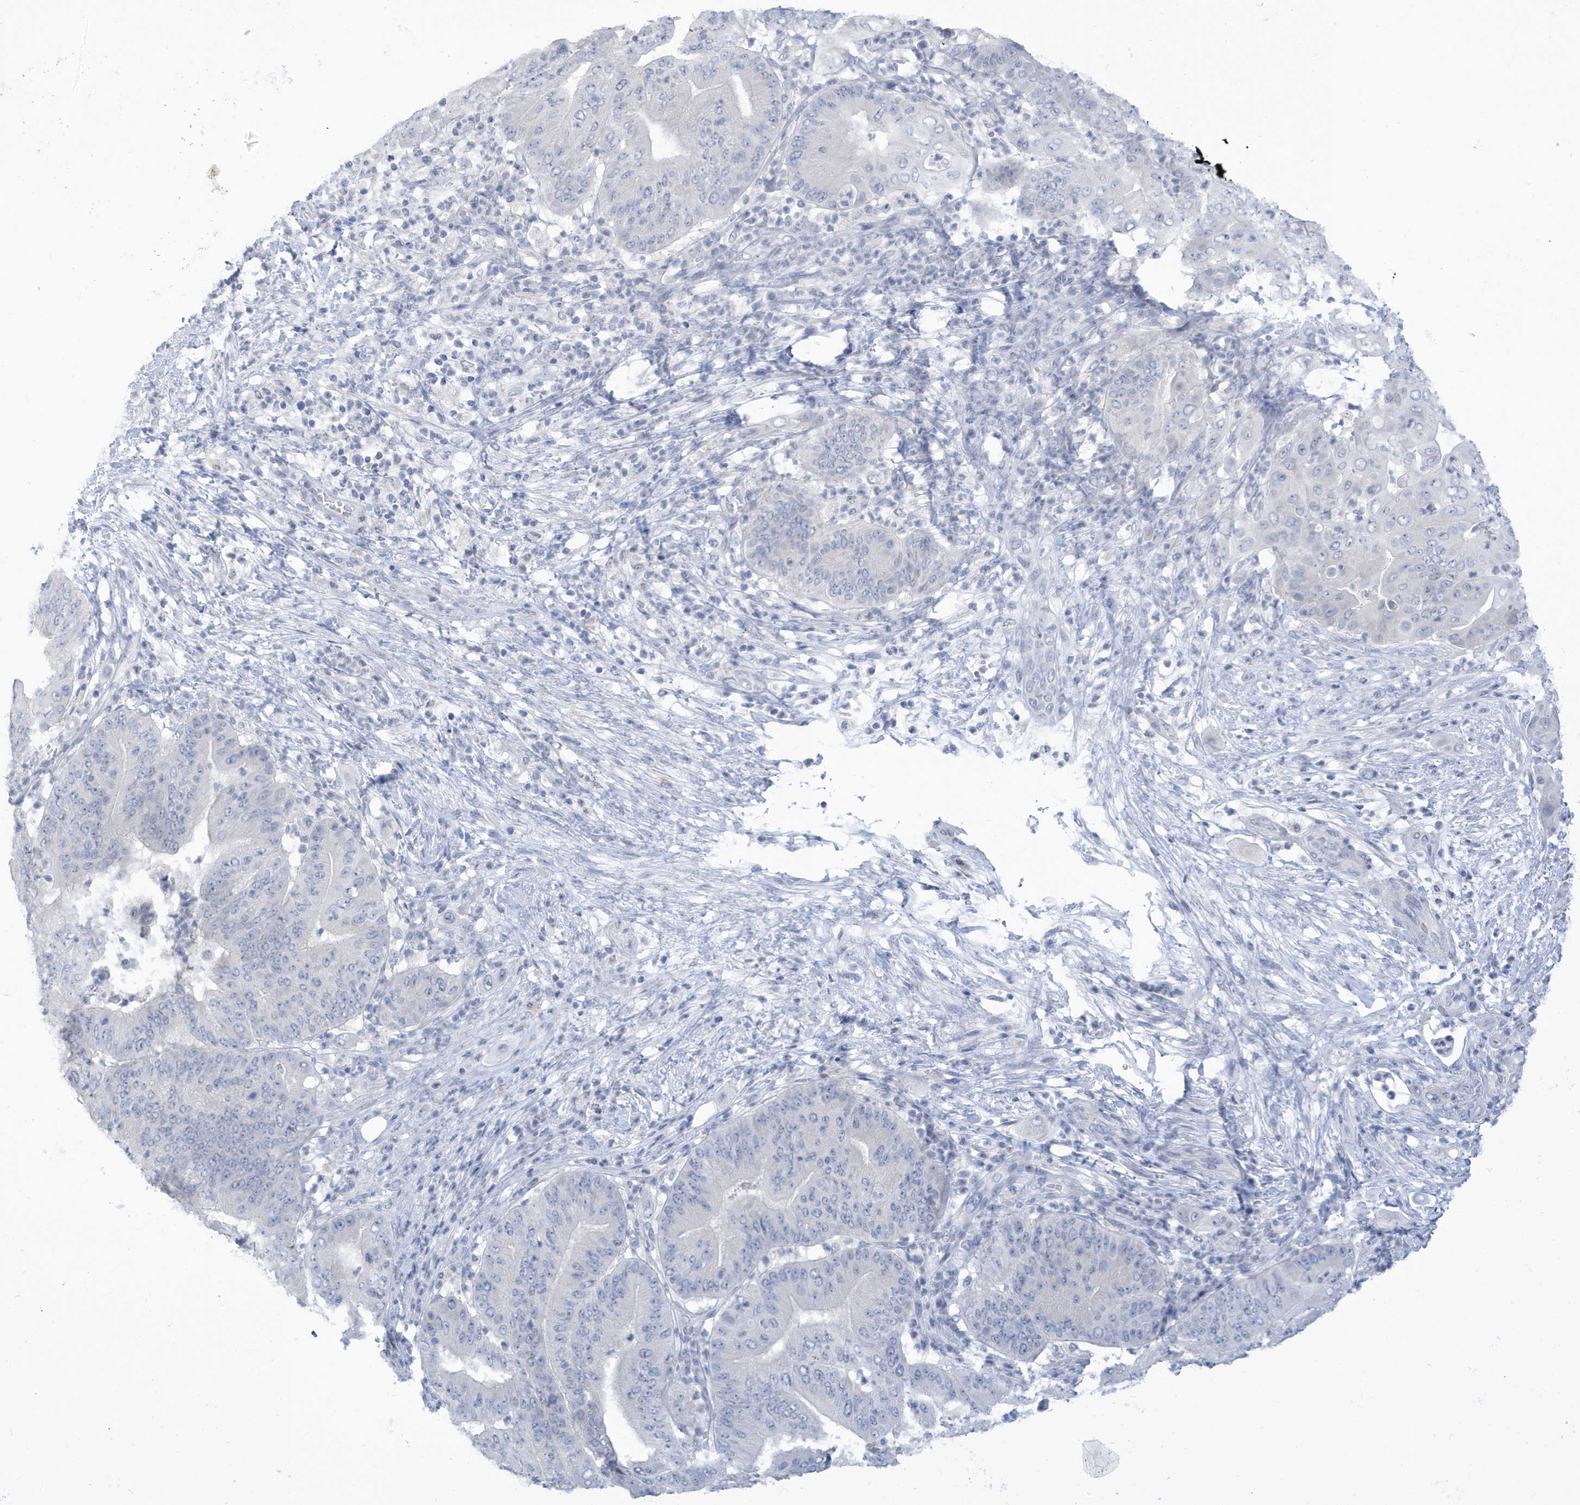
{"staining": {"intensity": "negative", "quantity": "none", "location": "none"}, "tissue": "pancreatic cancer", "cell_type": "Tumor cells", "image_type": "cancer", "snomed": [{"axis": "morphology", "description": "Adenocarcinoma, NOS"}, {"axis": "topography", "description": "Pancreas"}], "caption": "Tumor cells are negative for brown protein staining in adenocarcinoma (pancreatic).", "gene": "PERM1", "patient": {"sex": "female", "age": 77}}